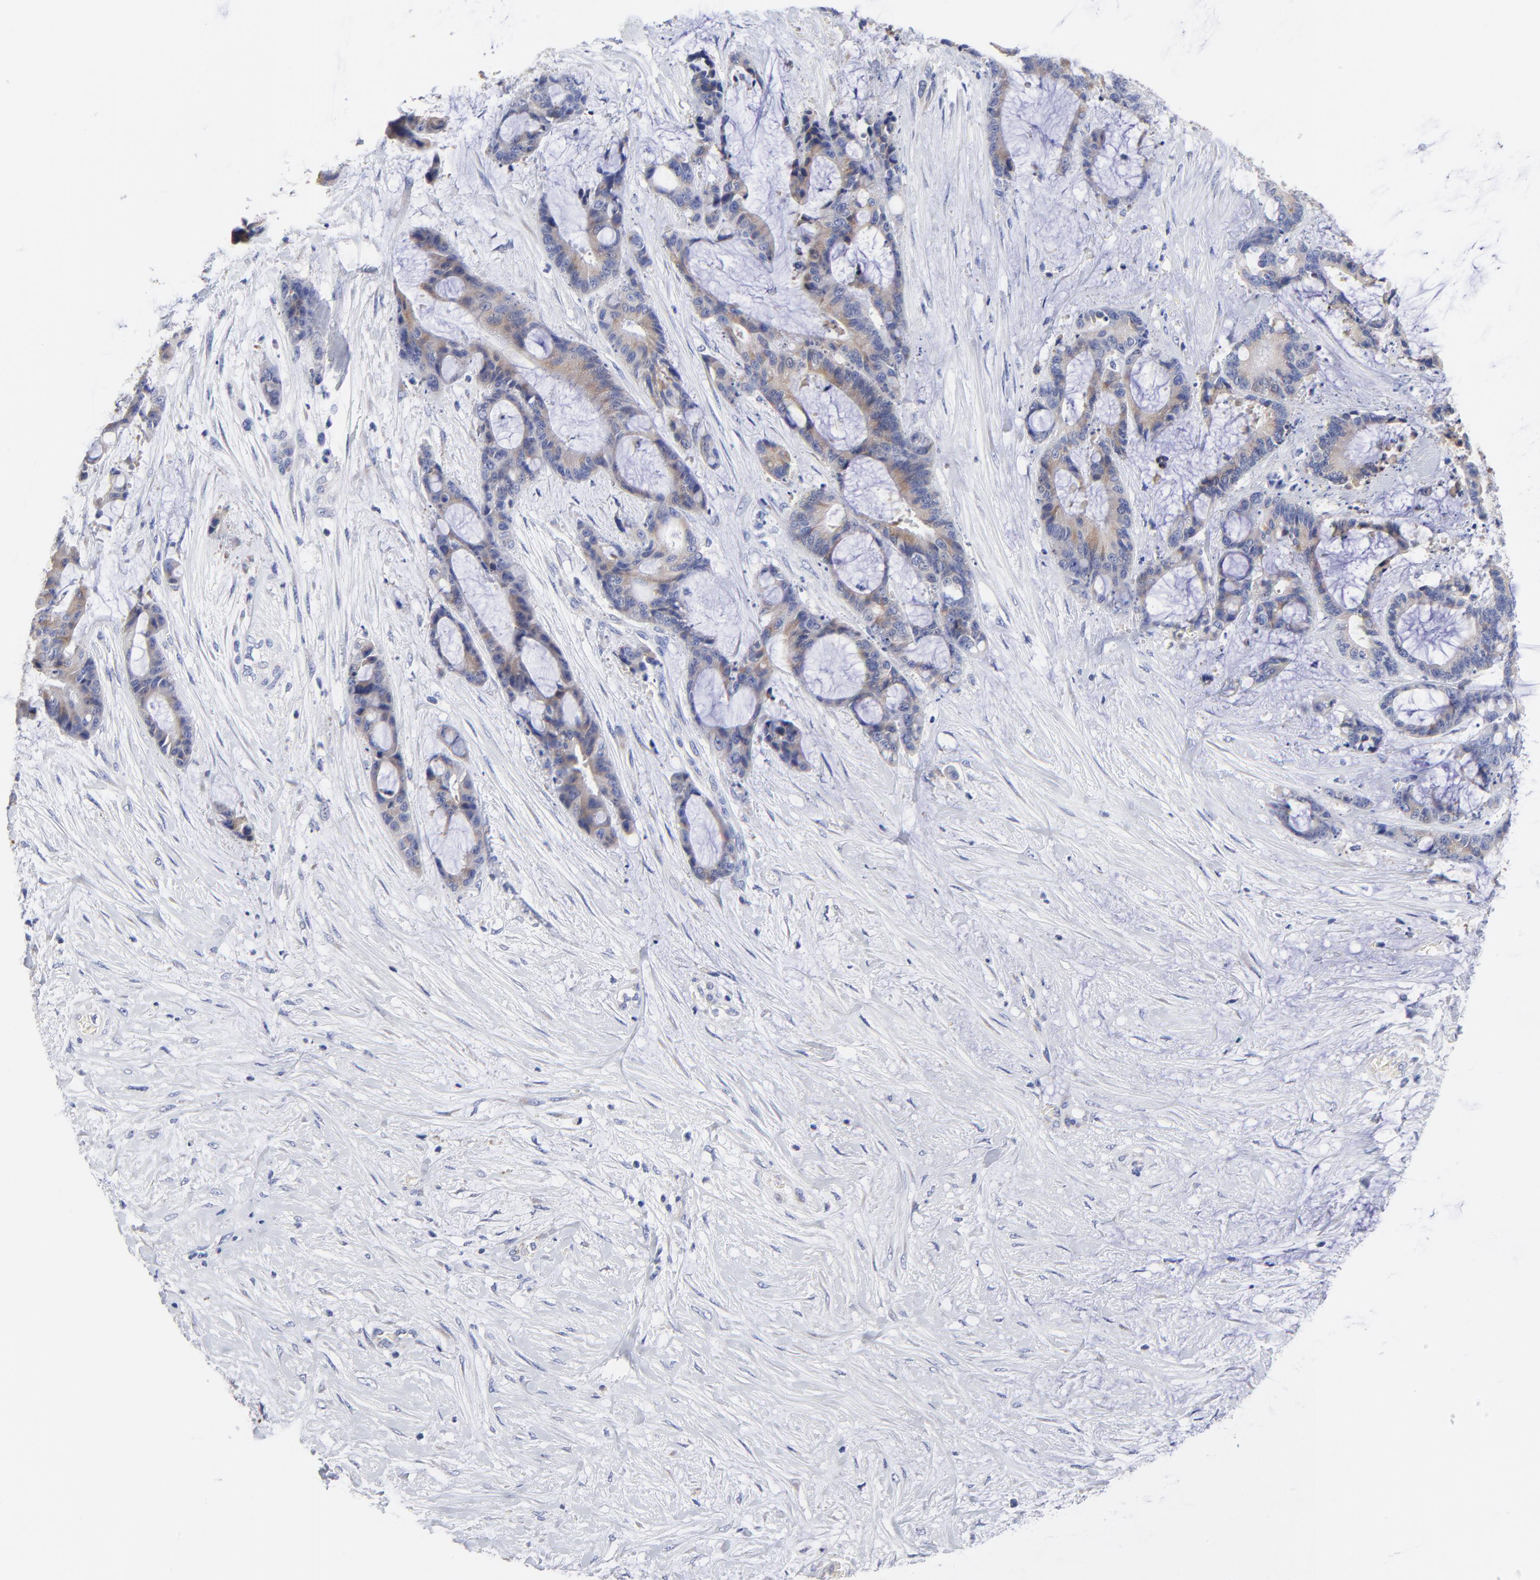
{"staining": {"intensity": "moderate", "quantity": ">75%", "location": "cytoplasmic/membranous"}, "tissue": "liver cancer", "cell_type": "Tumor cells", "image_type": "cancer", "snomed": [{"axis": "morphology", "description": "Cholangiocarcinoma"}, {"axis": "topography", "description": "Liver"}], "caption": "IHC image of liver cancer stained for a protein (brown), which shows medium levels of moderate cytoplasmic/membranous expression in about >75% of tumor cells.", "gene": "LAX1", "patient": {"sex": "female", "age": 73}}